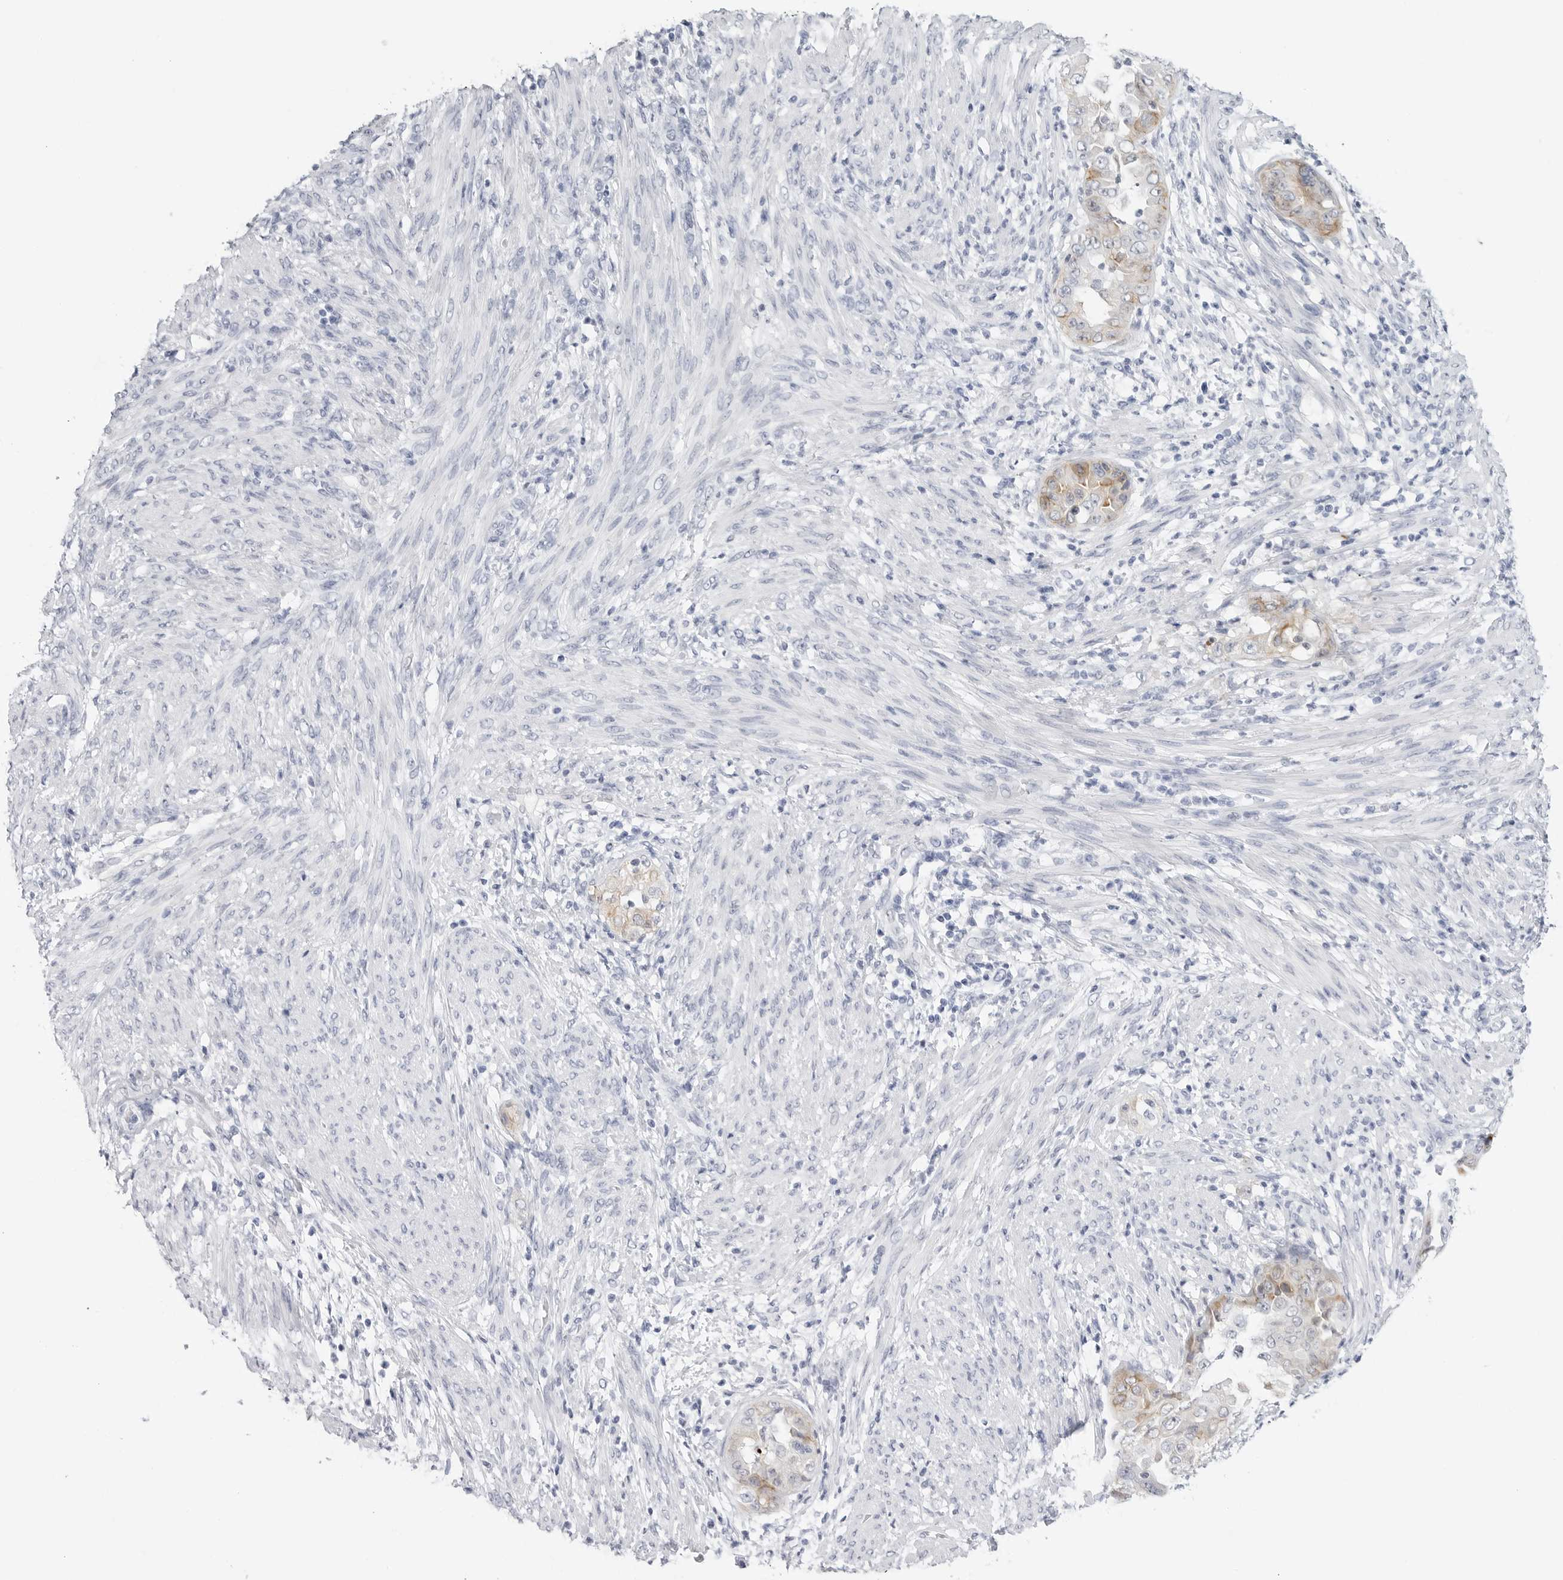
{"staining": {"intensity": "moderate", "quantity": "25%-75%", "location": "cytoplasmic/membranous"}, "tissue": "endometrial cancer", "cell_type": "Tumor cells", "image_type": "cancer", "snomed": [{"axis": "morphology", "description": "Adenocarcinoma, NOS"}, {"axis": "topography", "description": "Endometrium"}], "caption": "The immunohistochemical stain highlights moderate cytoplasmic/membranous expression in tumor cells of endometrial cancer (adenocarcinoma) tissue.", "gene": "SLC19A1", "patient": {"sex": "female", "age": 85}}